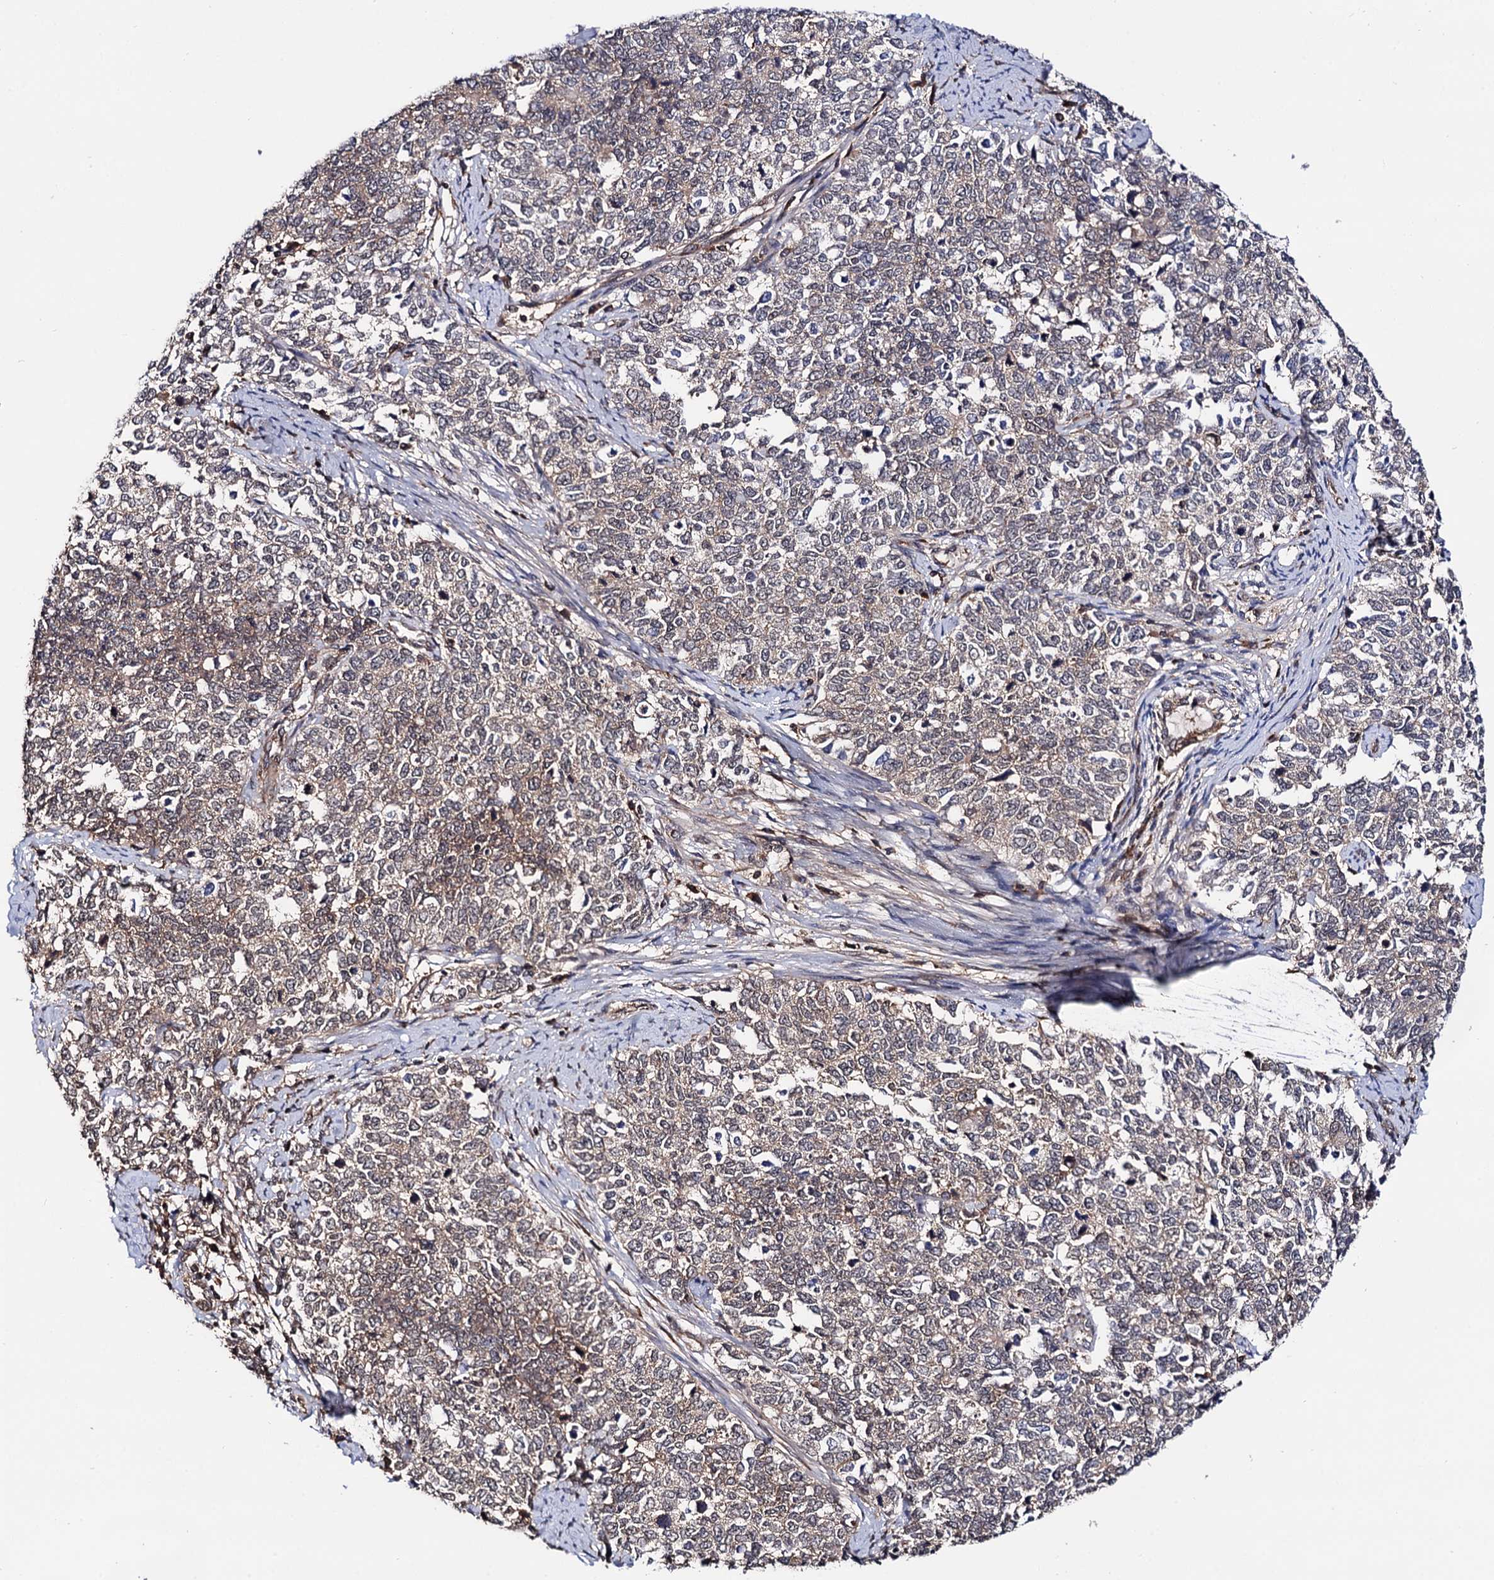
{"staining": {"intensity": "moderate", "quantity": "25%-75%", "location": "cytoplasmic/membranous"}, "tissue": "cervical cancer", "cell_type": "Tumor cells", "image_type": "cancer", "snomed": [{"axis": "morphology", "description": "Squamous cell carcinoma, NOS"}, {"axis": "topography", "description": "Cervix"}], "caption": "Cervical squamous cell carcinoma stained with a protein marker displays moderate staining in tumor cells.", "gene": "MICAL2", "patient": {"sex": "female", "age": 63}}